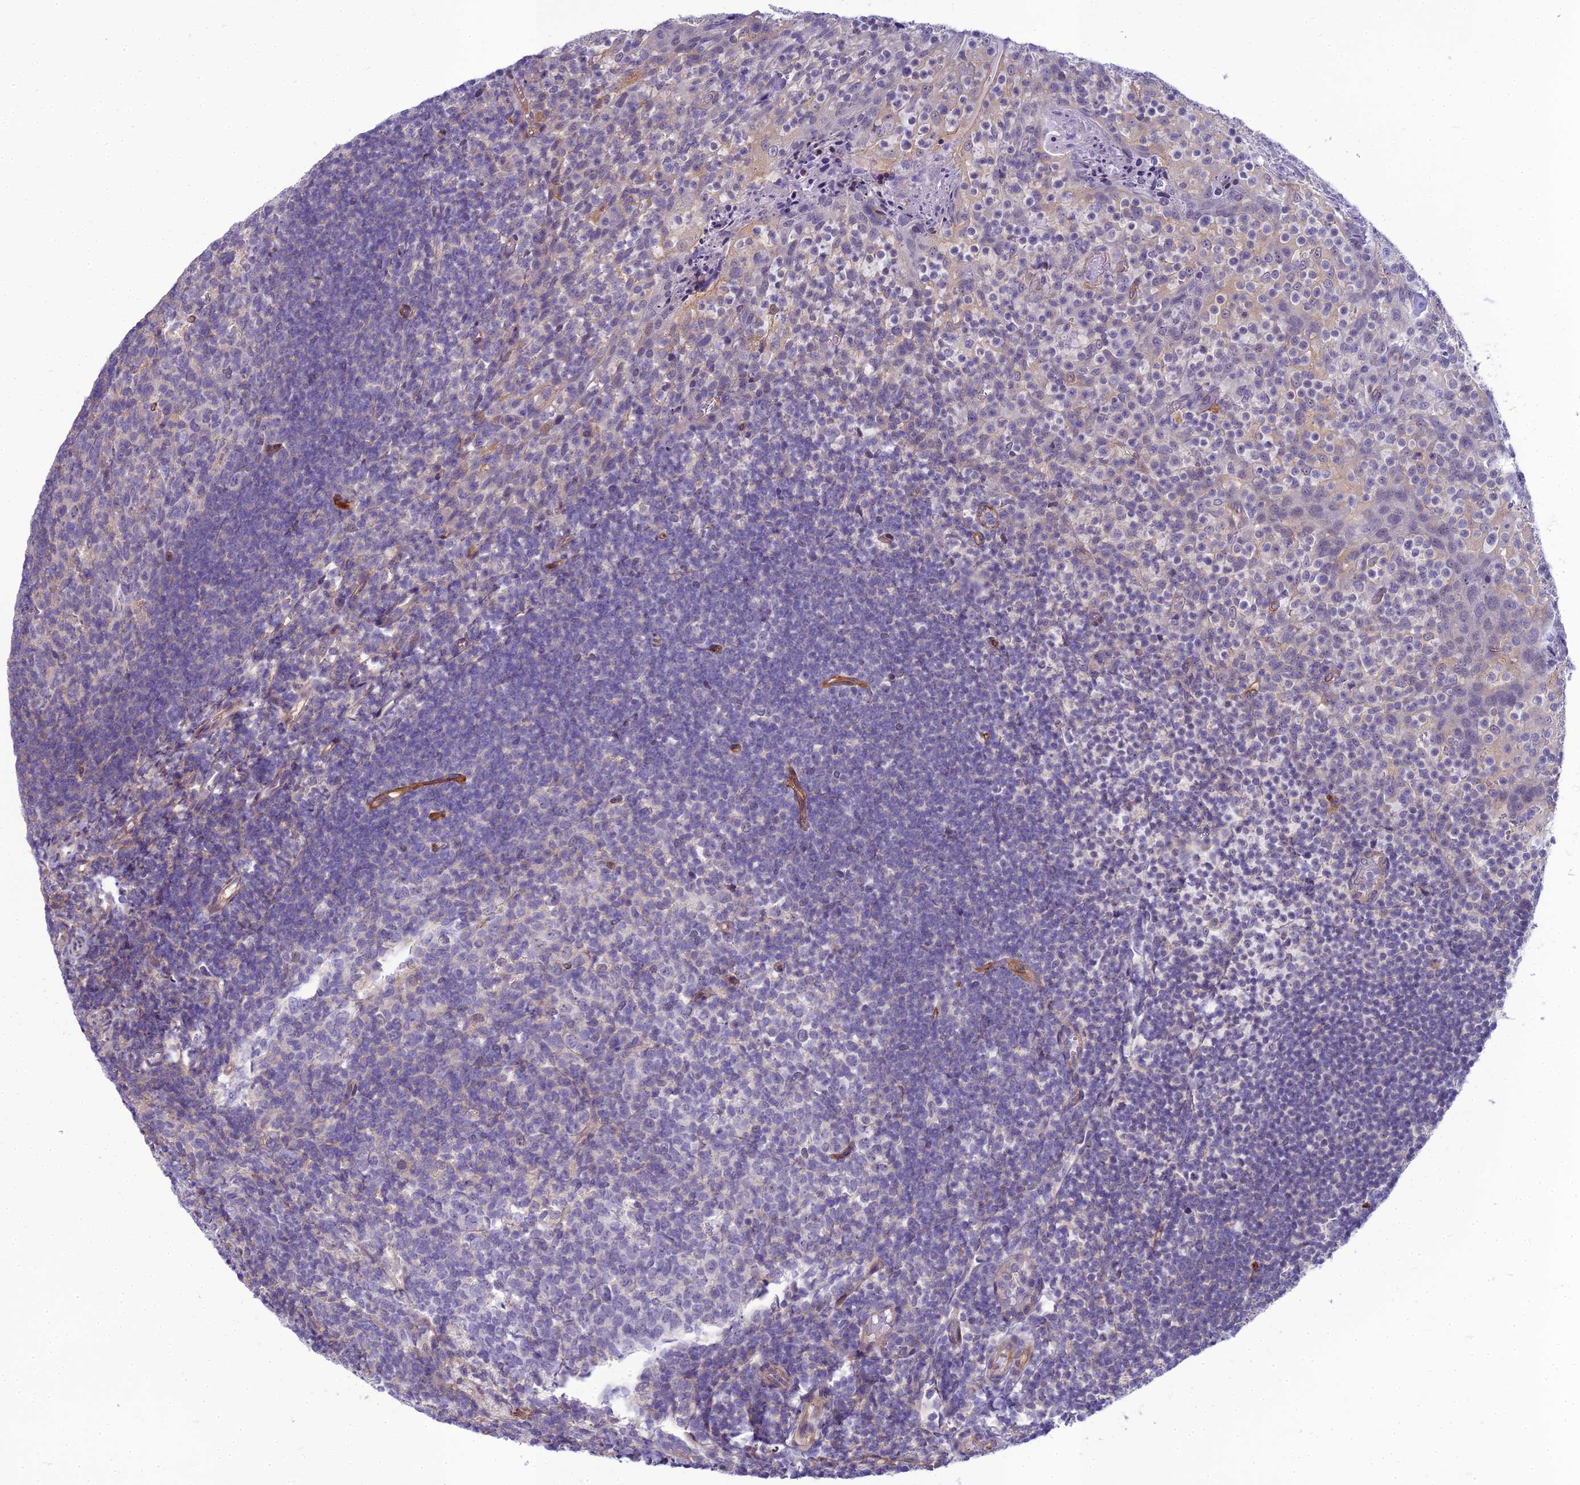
{"staining": {"intensity": "negative", "quantity": "none", "location": "none"}, "tissue": "tonsil", "cell_type": "Germinal center cells", "image_type": "normal", "snomed": [{"axis": "morphology", "description": "Normal tissue, NOS"}, {"axis": "topography", "description": "Tonsil"}], "caption": "DAB (3,3'-diaminobenzidine) immunohistochemical staining of unremarkable human tonsil exhibits no significant expression in germinal center cells.", "gene": "RGL3", "patient": {"sex": "female", "age": 10}}